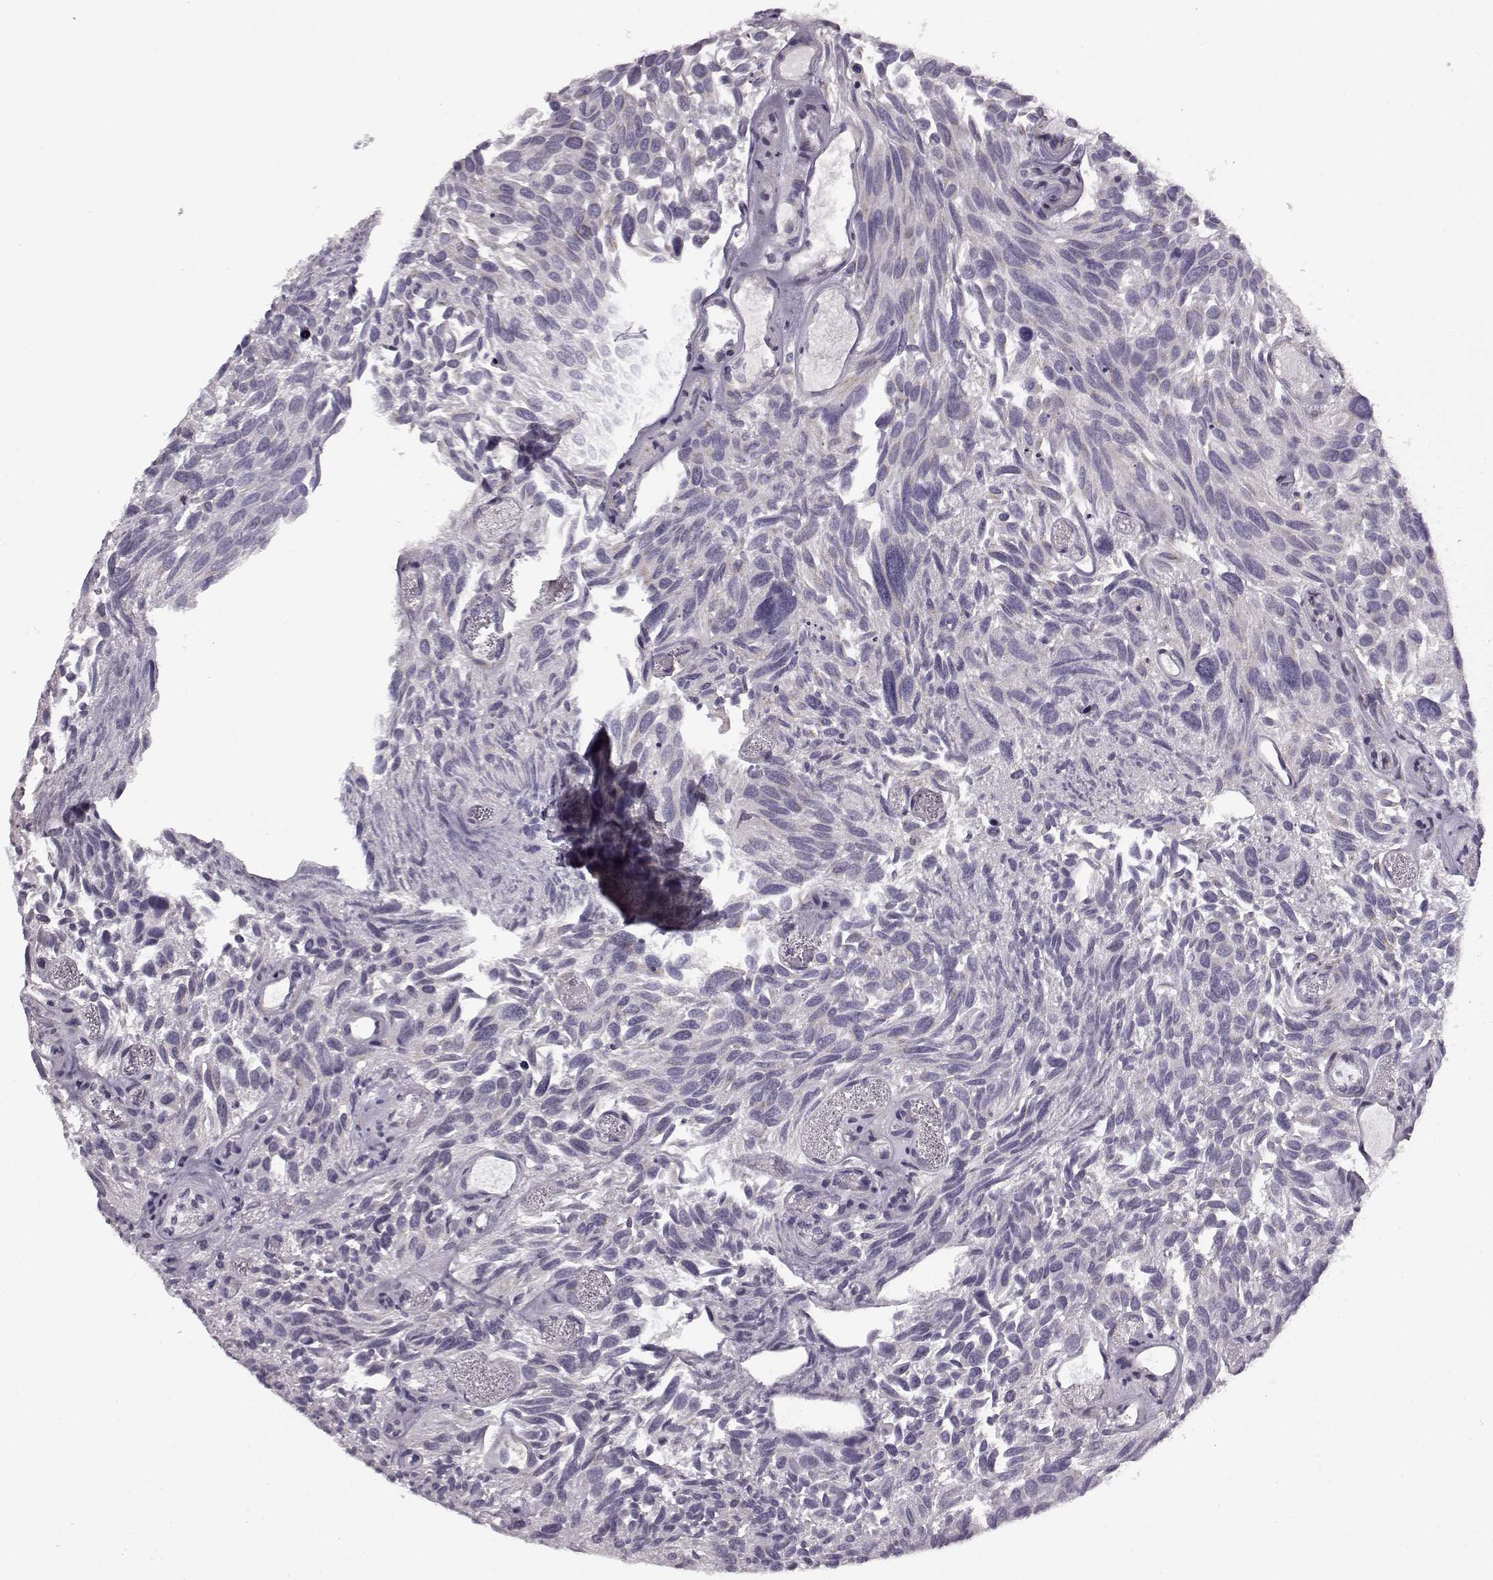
{"staining": {"intensity": "negative", "quantity": "none", "location": "none"}, "tissue": "urothelial cancer", "cell_type": "Tumor cells", "image_type": "cancer", "snomed": [{"axis": "morphology", "description": "Urothelial carcinoma, Low grade"}, {"axis": "topography", "description": "Urinary bladder"}], "caption": "Tumor cells show no significant staining in urothelial cancer.", "gene": "RP1L1", "patient": {"sex": "female", "age": 69}}